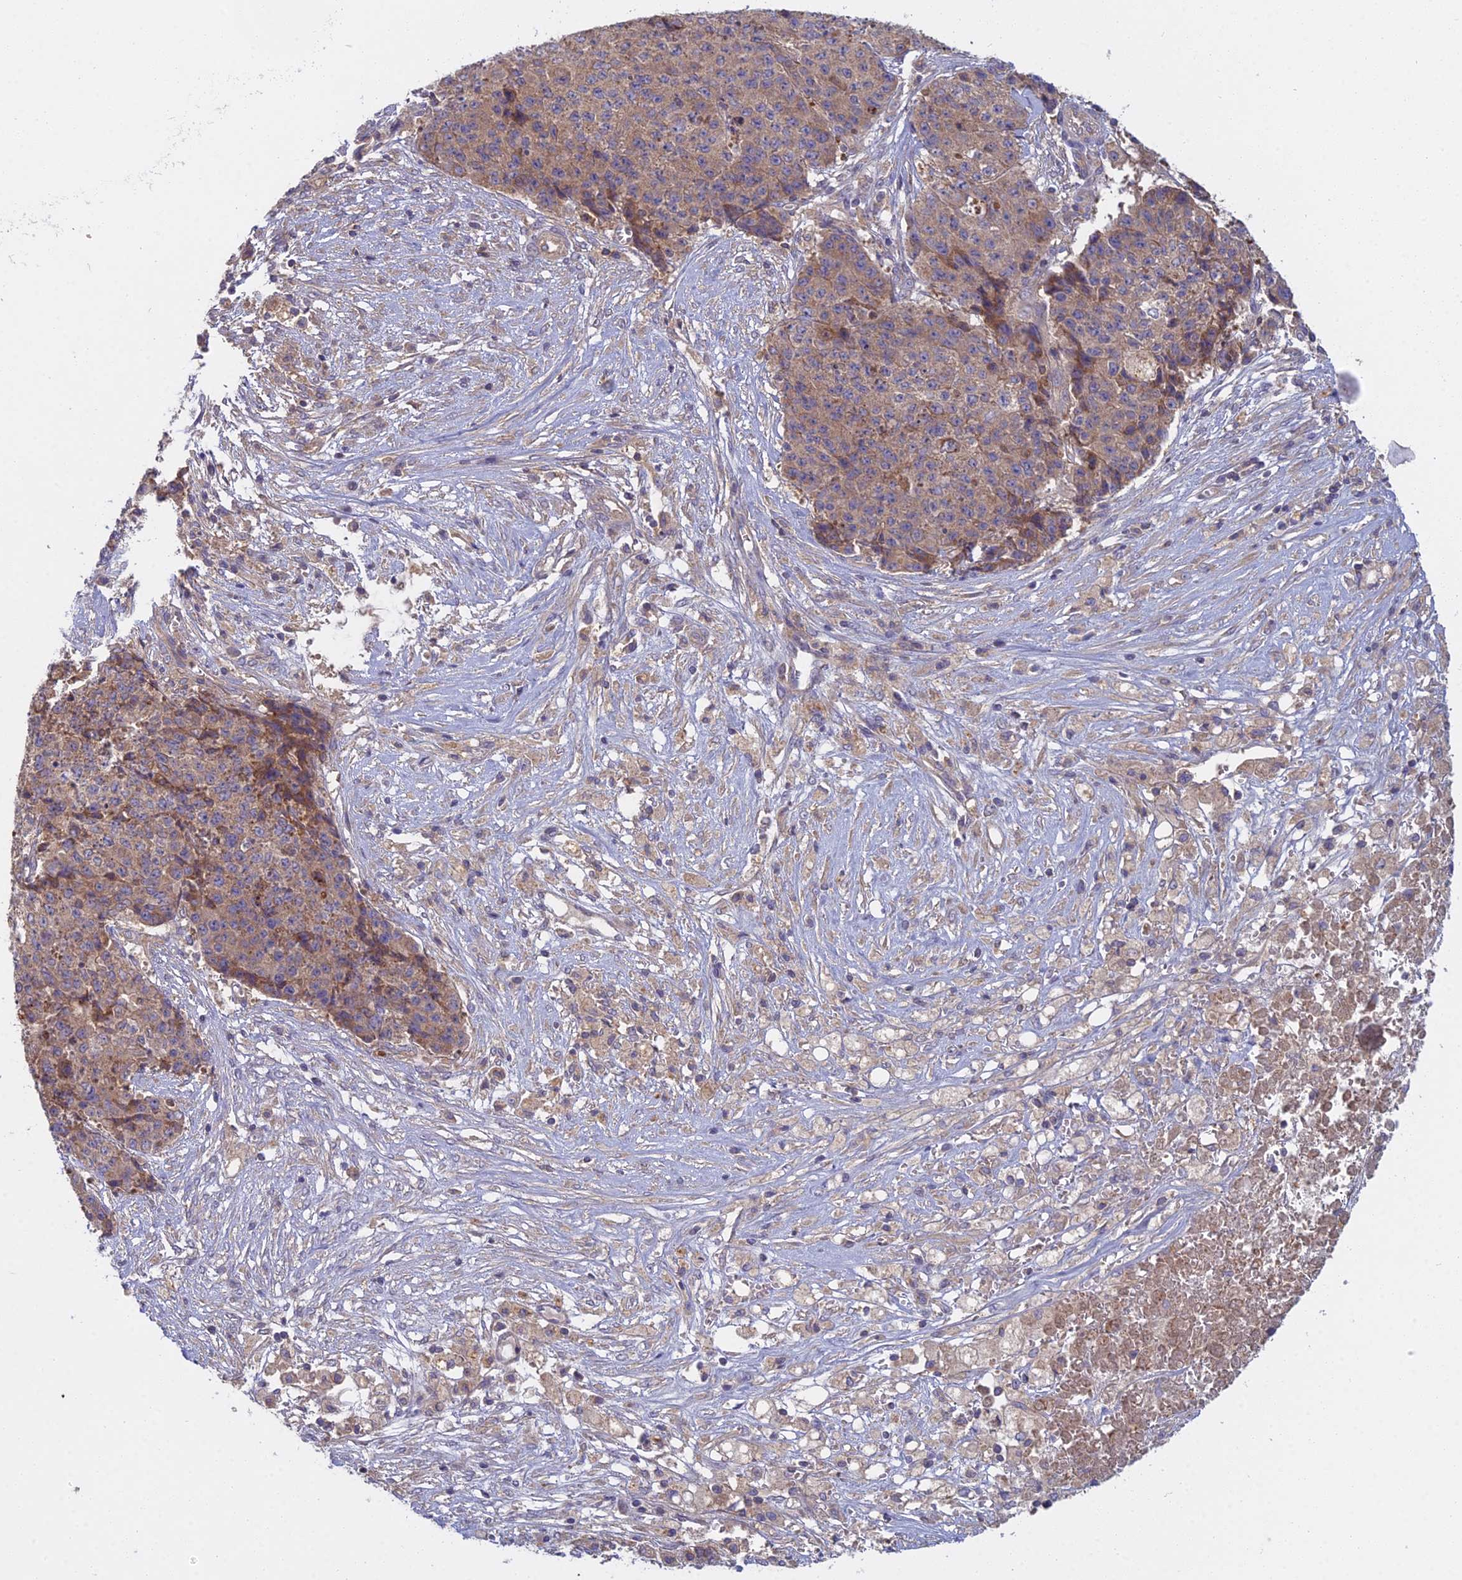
{"staining": {"intensity": "moderate", "quantity": ">75%", "location": "cytoplasmic/membranous"}, "tissue": "ovarian cancer", "cell_type": "Tumor cells", "image_type": "cancer", "snomed": [{"axis": "morphology", "description": "Carcinoma, endometroid"}, {"axis": "topography", "description": "Ovary"}], "caption": "Immunohistochemical staining of human endometroid carcinoma (ovarian) reveals medium levels of moderate cytoplasmic/membranous staining in approximately >75% of tumor cells. Immunohistochemistry stains the protein in brown and the nuclei are stained blue.", "gene": "CCDC167", "patient": {"sex": "female", "age": 42}}